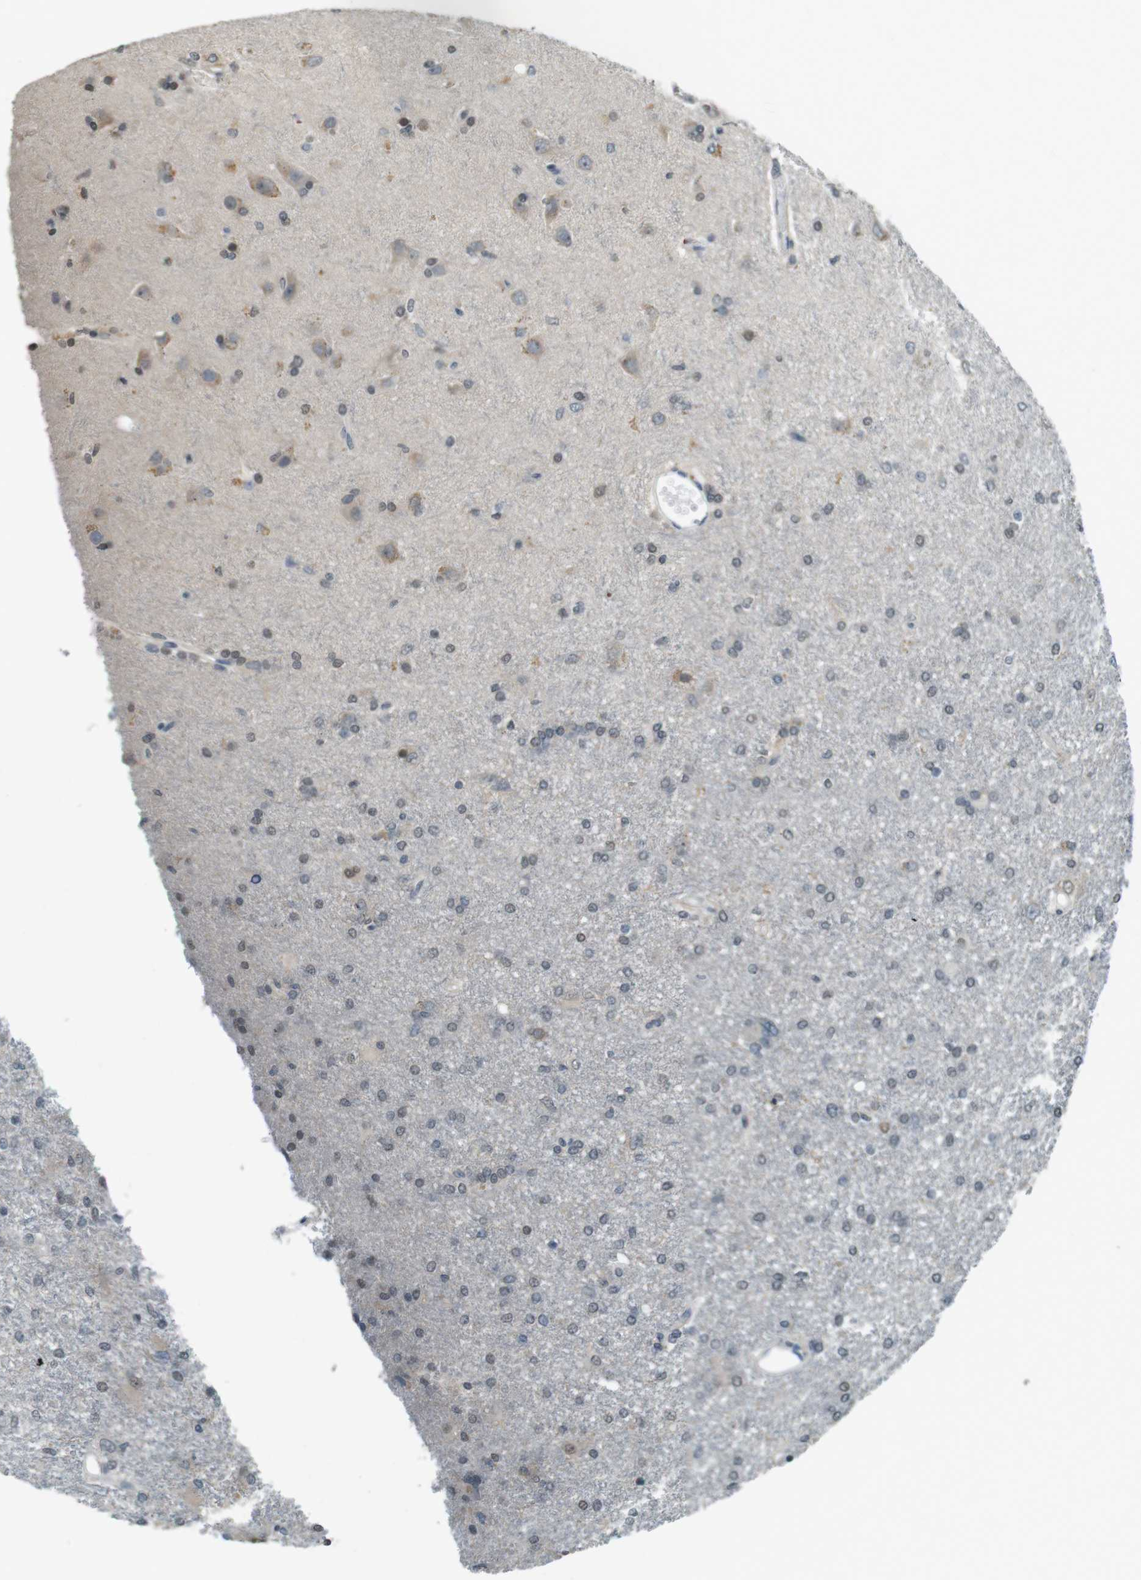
{"staining": {"intensity": "negative", "quantity": "none", "location": "none"}, "tissue": "glioma", "cell_type": "Tumor cells", "image_type": "cancer", "snomed": [{"axis": "morphology", "description": "Glioma, malignant, High grade"}, {"axis": "topography", "description": "Brain"}], "caption": "Histopathology image shows no significant protein staining in tumor cells of malignant high-grade glioma.", "gene": "CDK14", "patient": {"sex": "female", "age": 59}}